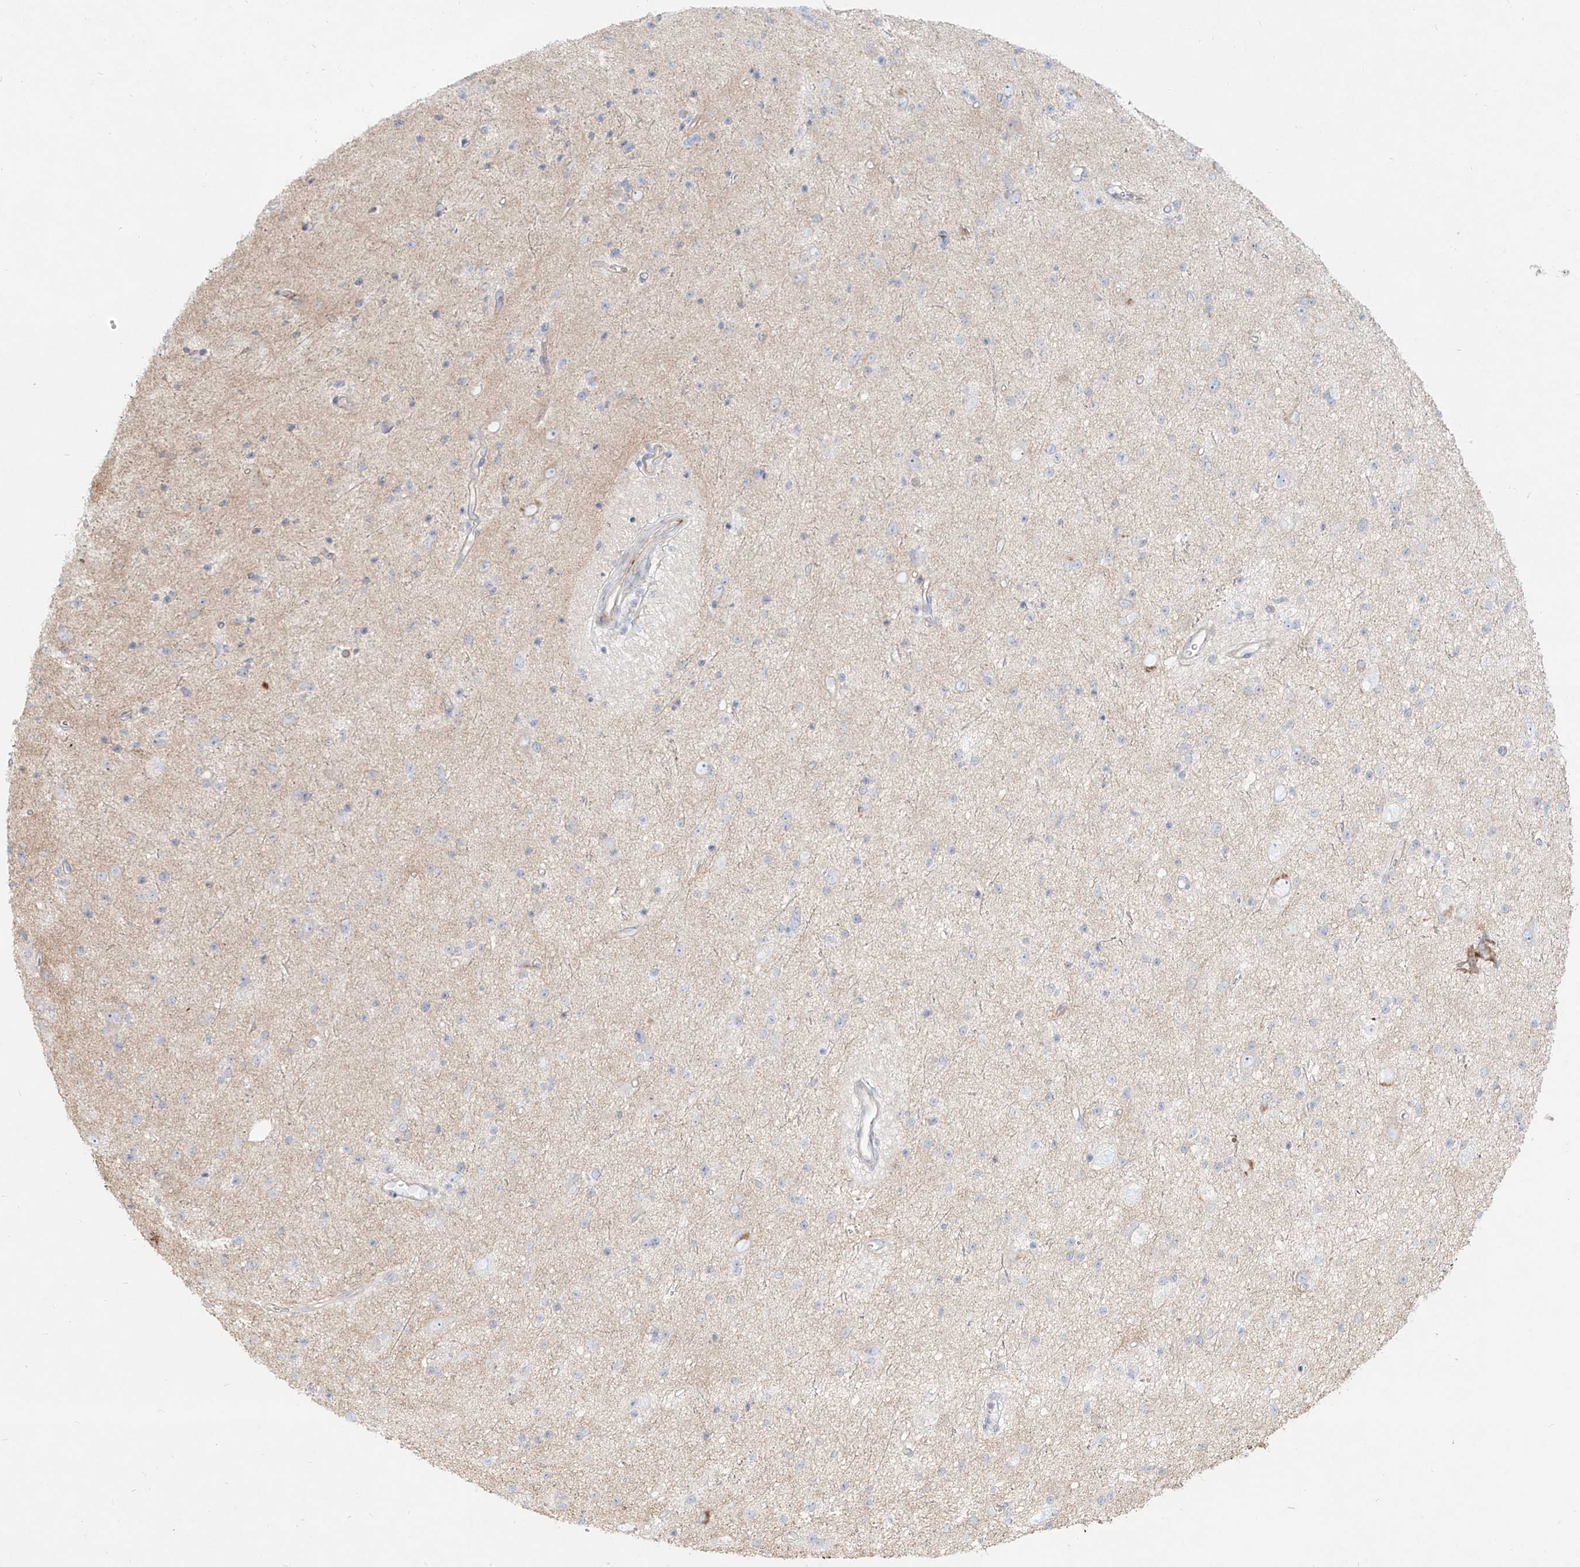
{"staining": {"intensity": "negative", "quantity": "none", "location": "none"}, "tissue": "glioma", "cell_type": "Tumor cells", "image_type": "cancer", "snomed": [{"axis": "morphology", "description": "Glioma, malignant, Low grade"}, {"axis": "topography", "description": "Cerebral cortex"}], "caption": "IHC histopathology image of malignant low-grade glioma stained for a protein (brown), which demonstrates no expression in tumor cells.", "gene": "MTX2", "patient": {"sex": "female", "age": 39}}